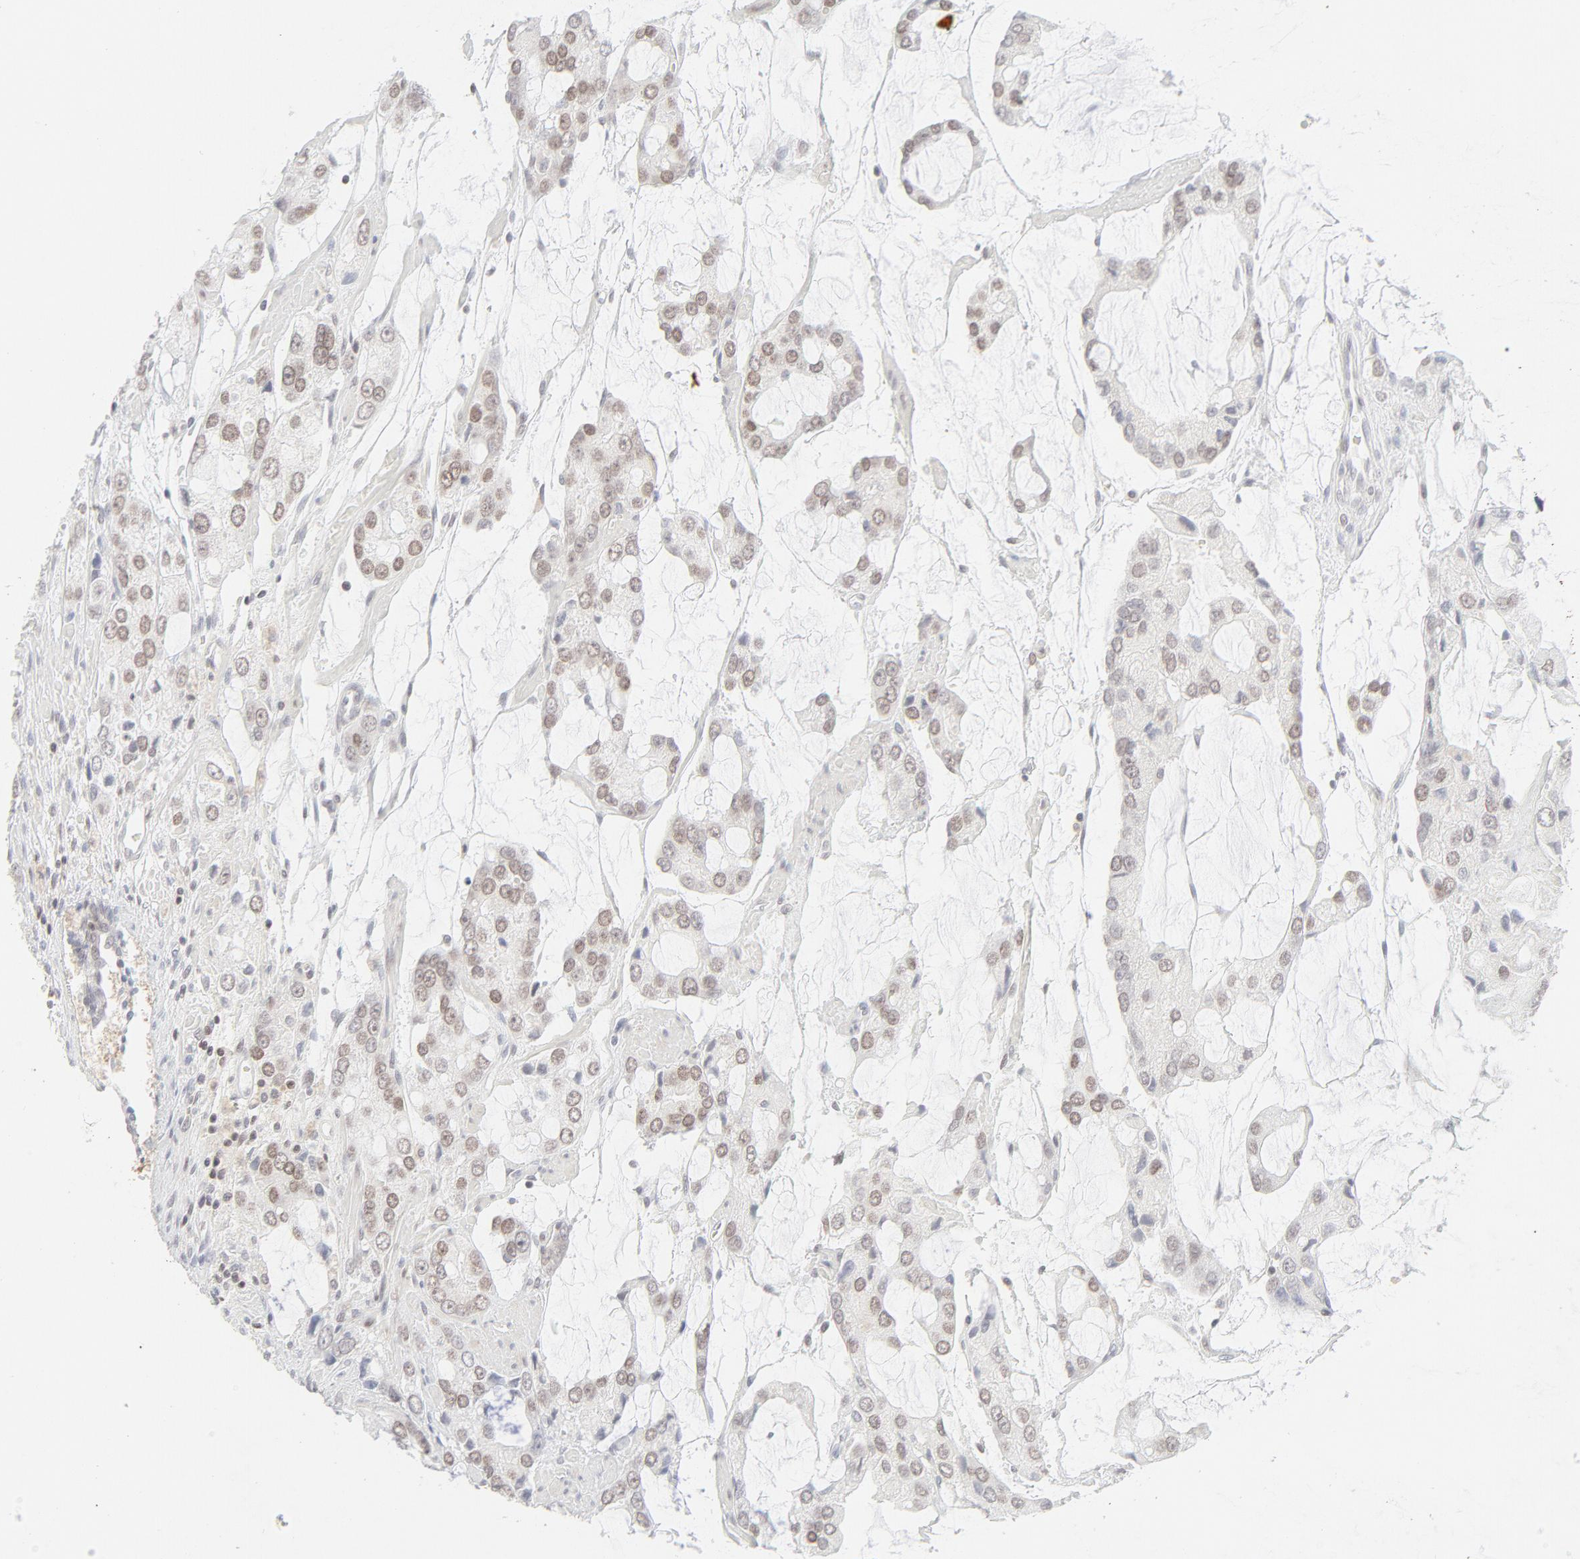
{"staining": {"intensity": "weak", "quantity": "25%-75%", "location": "nuclear"}, "tissue": "prostate cancer", "cell_type": "Tumor cells", "image_type": "cancer", "snomed": [{"axis": "morphology", "description": "Adenocarcinoma, High grade"}, {"axis": "topography", "description": "Prostate"}], "caption": "High-magnification brightfield microscopy of prostate cancer stained with DAB (brown) and counterstained with hematoxylin (blue). tumor cells exhibit weak nuclear positivity is seen in approximately25%-75% of cells.", "gene": "PRKCB", "patient": {"sex": "male", "age": 67}}